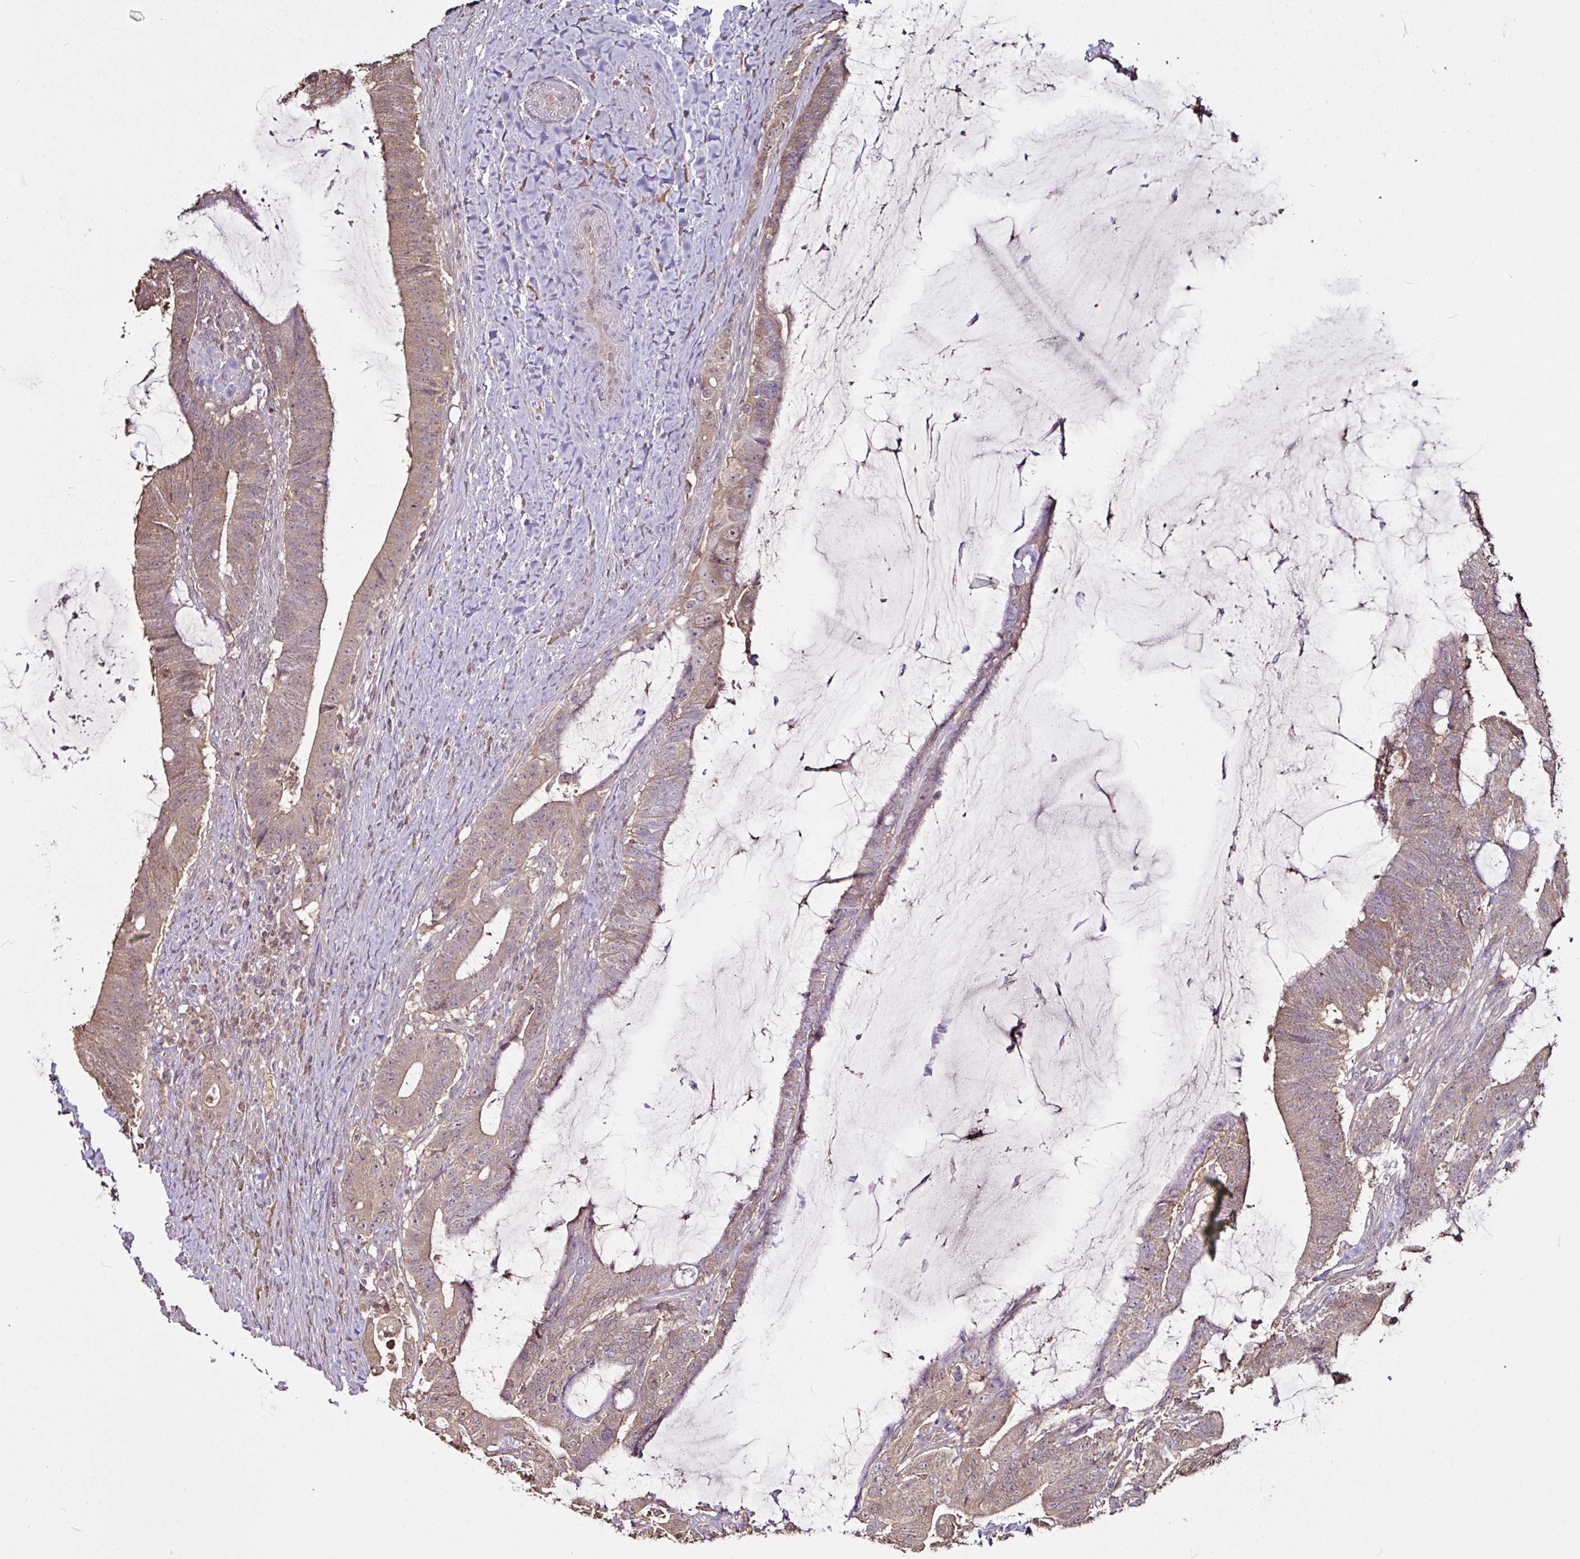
{"staining": {"intensity": "moderate", "quantity": ">75%", "location": "cytoplasmic/membranous"}, "tissue": "colorectal cancer", "cell_type": "Tumor cells", "image_type": "cancer", "snomed": [{"axis": "morphology", "description": "Adenocarcinoma, NOS"}, {"axis": "topography", "description": "Colon"}], "caption": "Colorectal cancer stained with a brown dye demonstrates moderate cytoplasmic/membranous positive staining in approximately >75% of tumor cells.", "gene": "RPL38", "patient": {"sex": "female", "age": 43}}